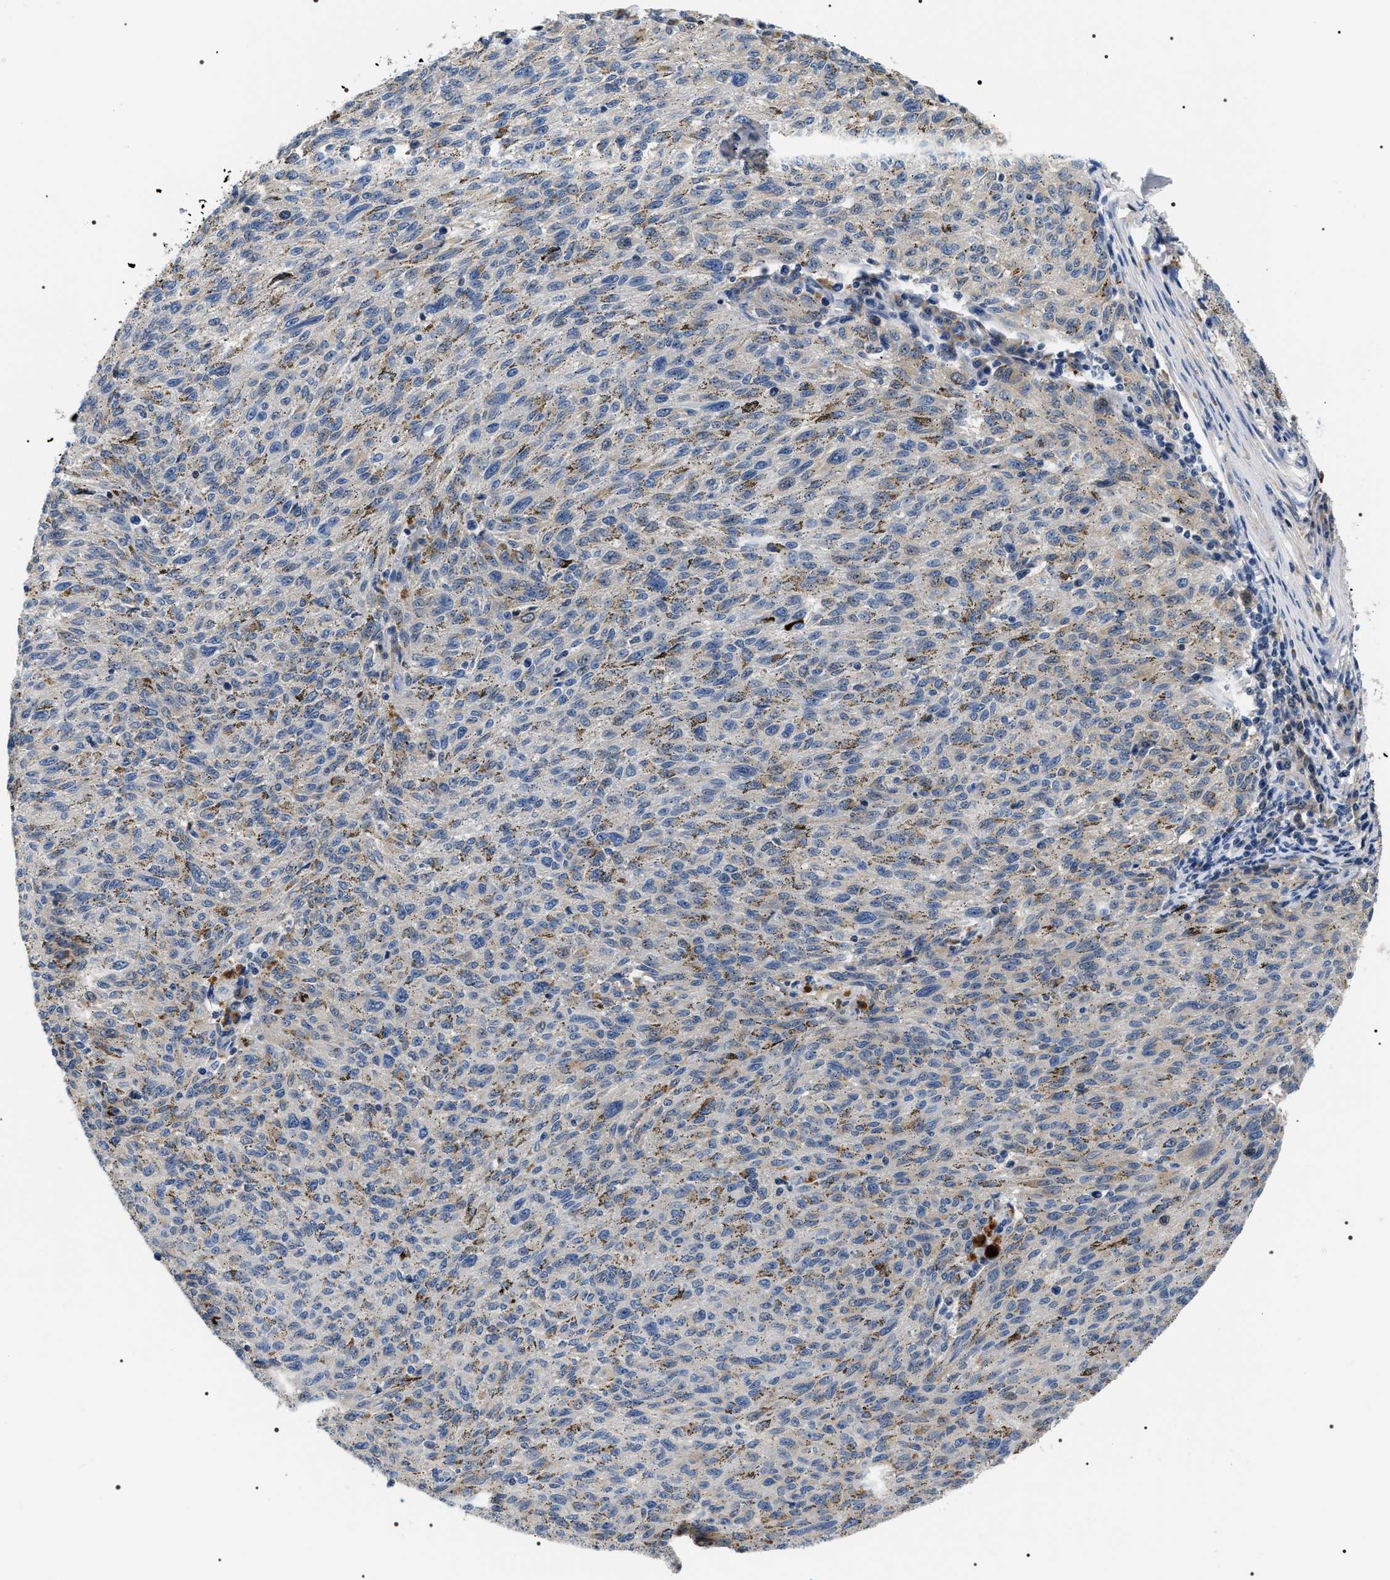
{"staining": {"intensity": "negative", "quantity": "none", "location": "none"}, "tissue": "melanoma", "cell_type": "Tumor cells", "image_type": "cancer", "snomed": [{"axis": "morphology", "description": "Malignant melanoma, NOS"}, {"axis": "topography", "description": "Skin"}], "caption": "Immunohistochemistry (IHC) histopathology image of neoplastic tissue: melanoma stained with DAB (3,3'-diaminobenzidine) demonstrates no significant protein staining in tumor cells.", "gene": "BAG2", "patient": {"sex": "female", "age": 72}}